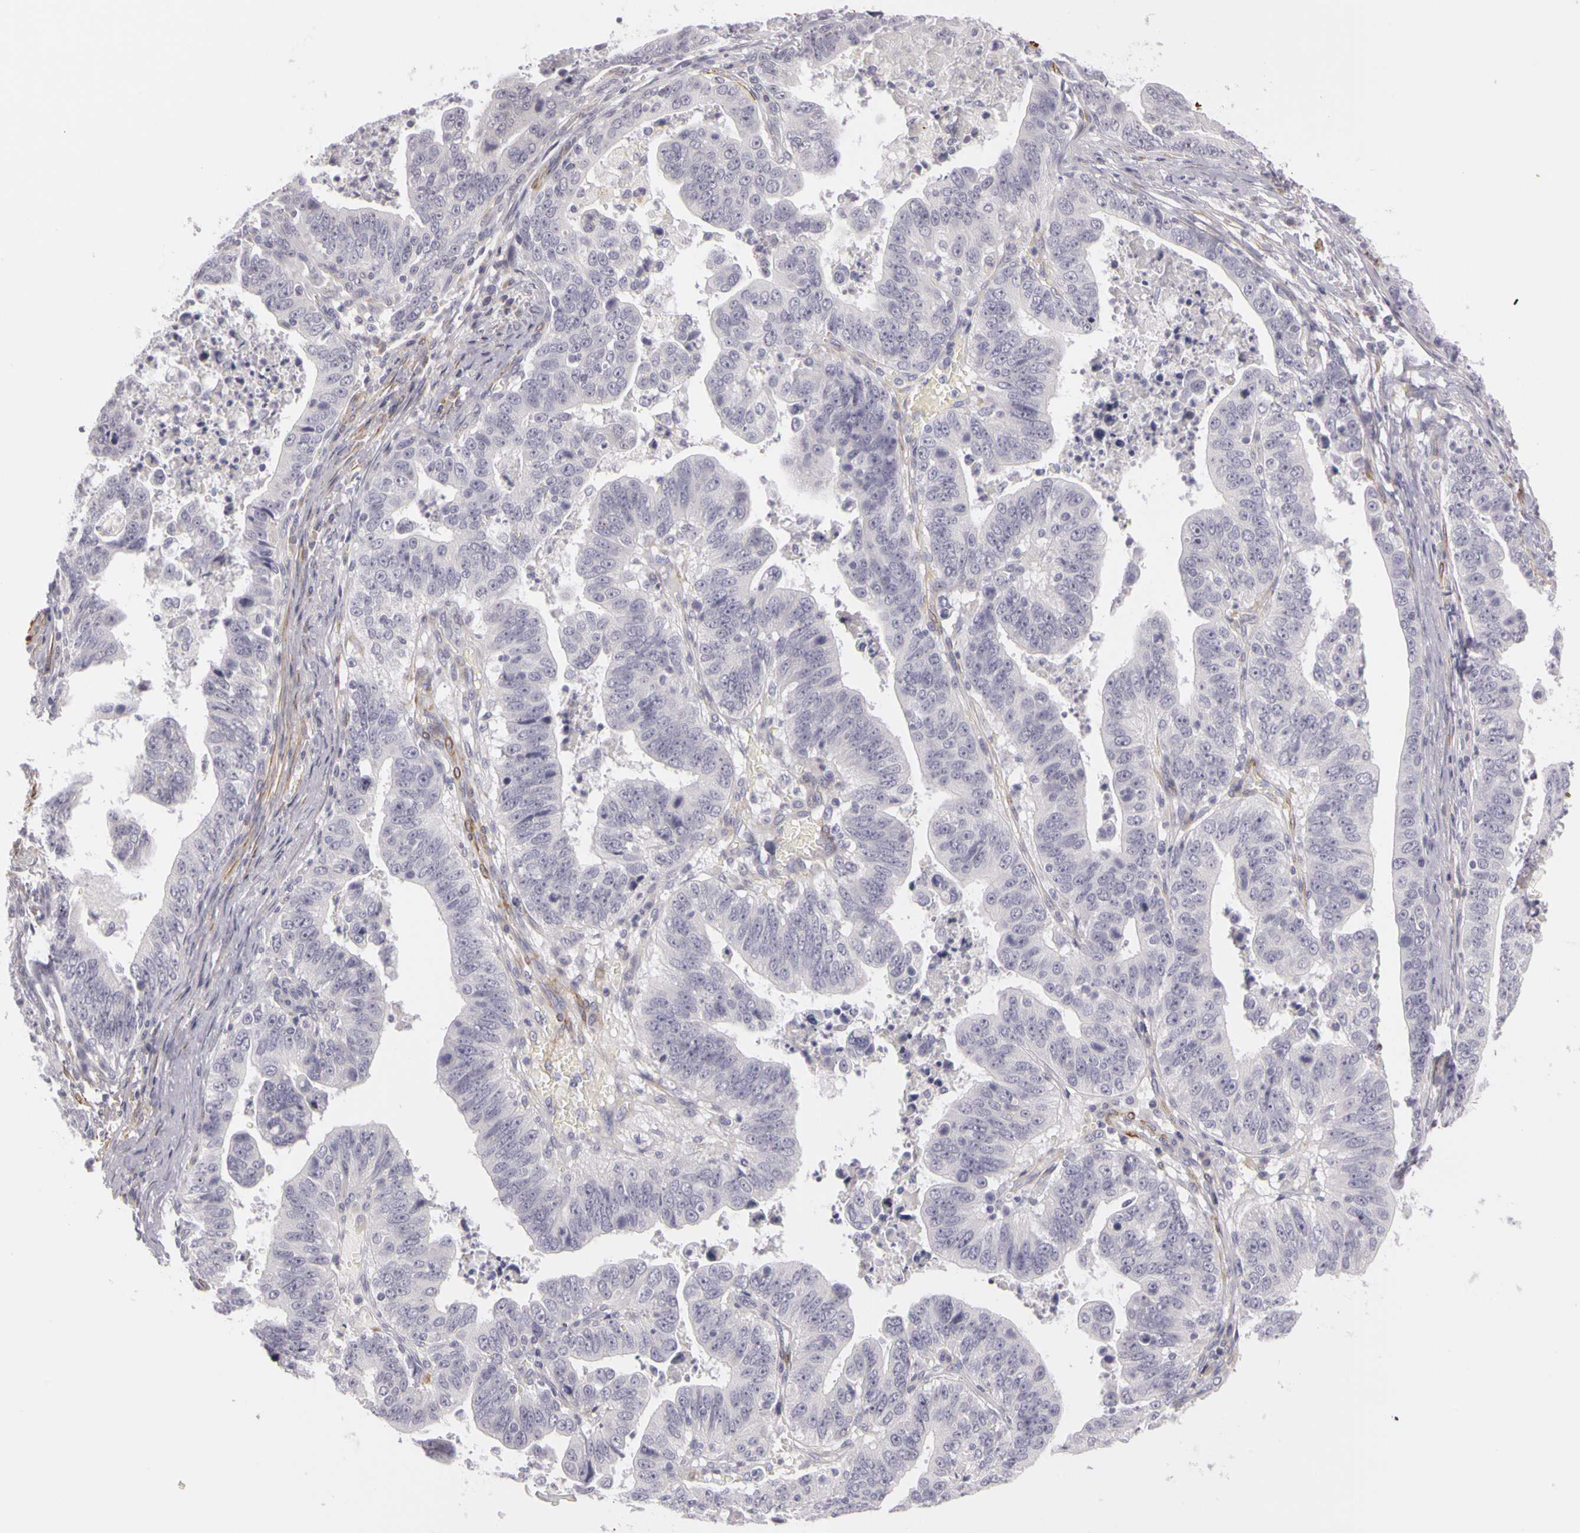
{"staining": {"intensity": "negative", "quantity": "none", "location": "none"}, "tissue": "stomach cancer", "cell_type": "Tumor cells", "image_type": "cancer", "snomed": [{"axis": "morphology", "description": "Adenocarcinoma, NOS"}, {"axis": "topography", "description": "Stomach, upper"}], "caption": "Stomach cancer stained for a protein using IHC exhibits no expression tumor cells.", "gene": "CNTN2", "patient": {"sex": "female", "age": 50}}